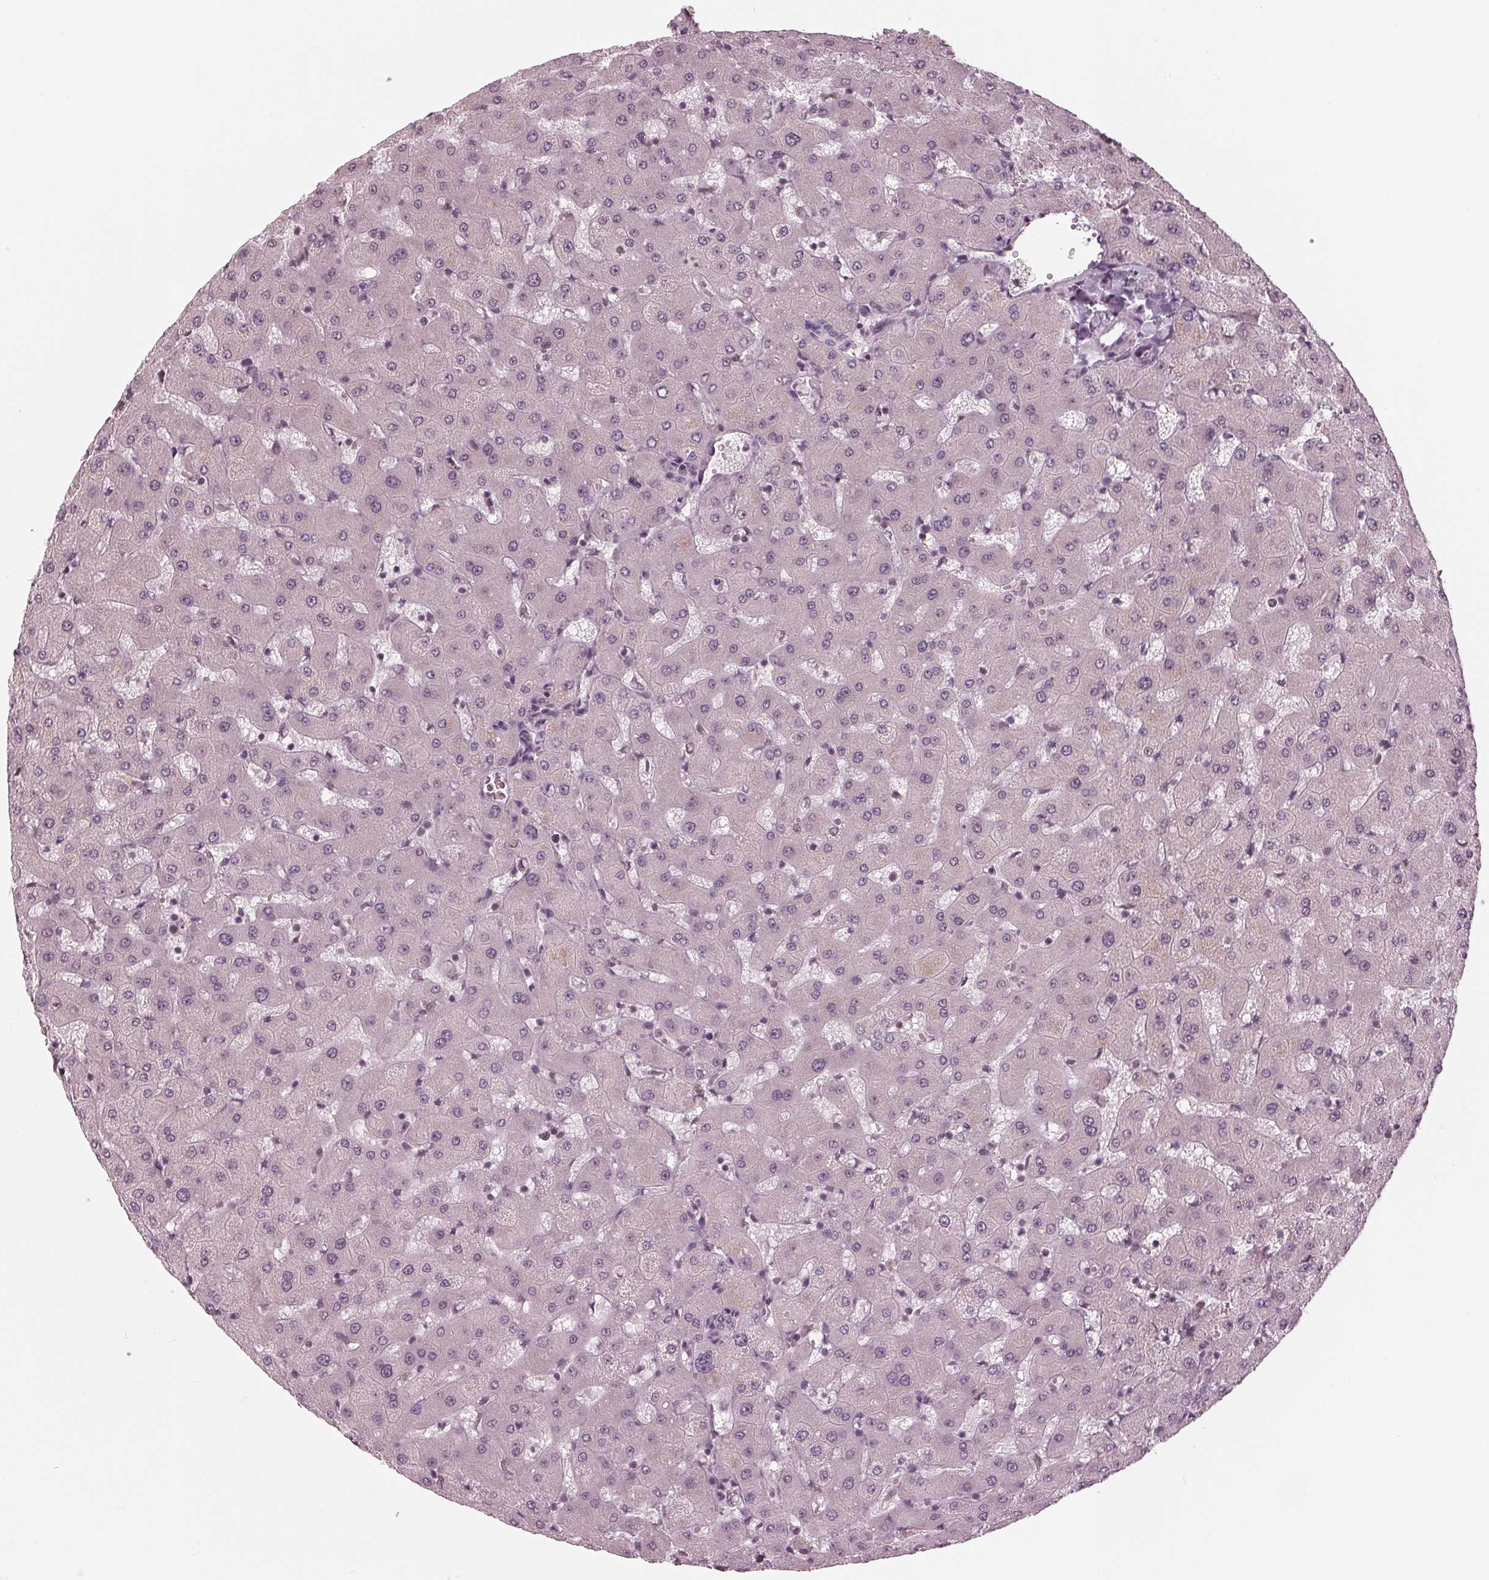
{"staining": {"intensity": "negative", "quantity": "none", "location": "none"}, "tissue": "liver", "cell_type": "Cholangiocytes", "image_type": "normal", "snomed": [{"axis": "morphology", "description": "Normal tissue, NOS"}, {"axis": "topography", "description": "Liver"}], "caption": "An IHC photomicrograph of benign liver is shown. There is no staining in cholangiocytes of liver.", "gene": "SLX4", "patient": {"sex": "female", "age": 63}}